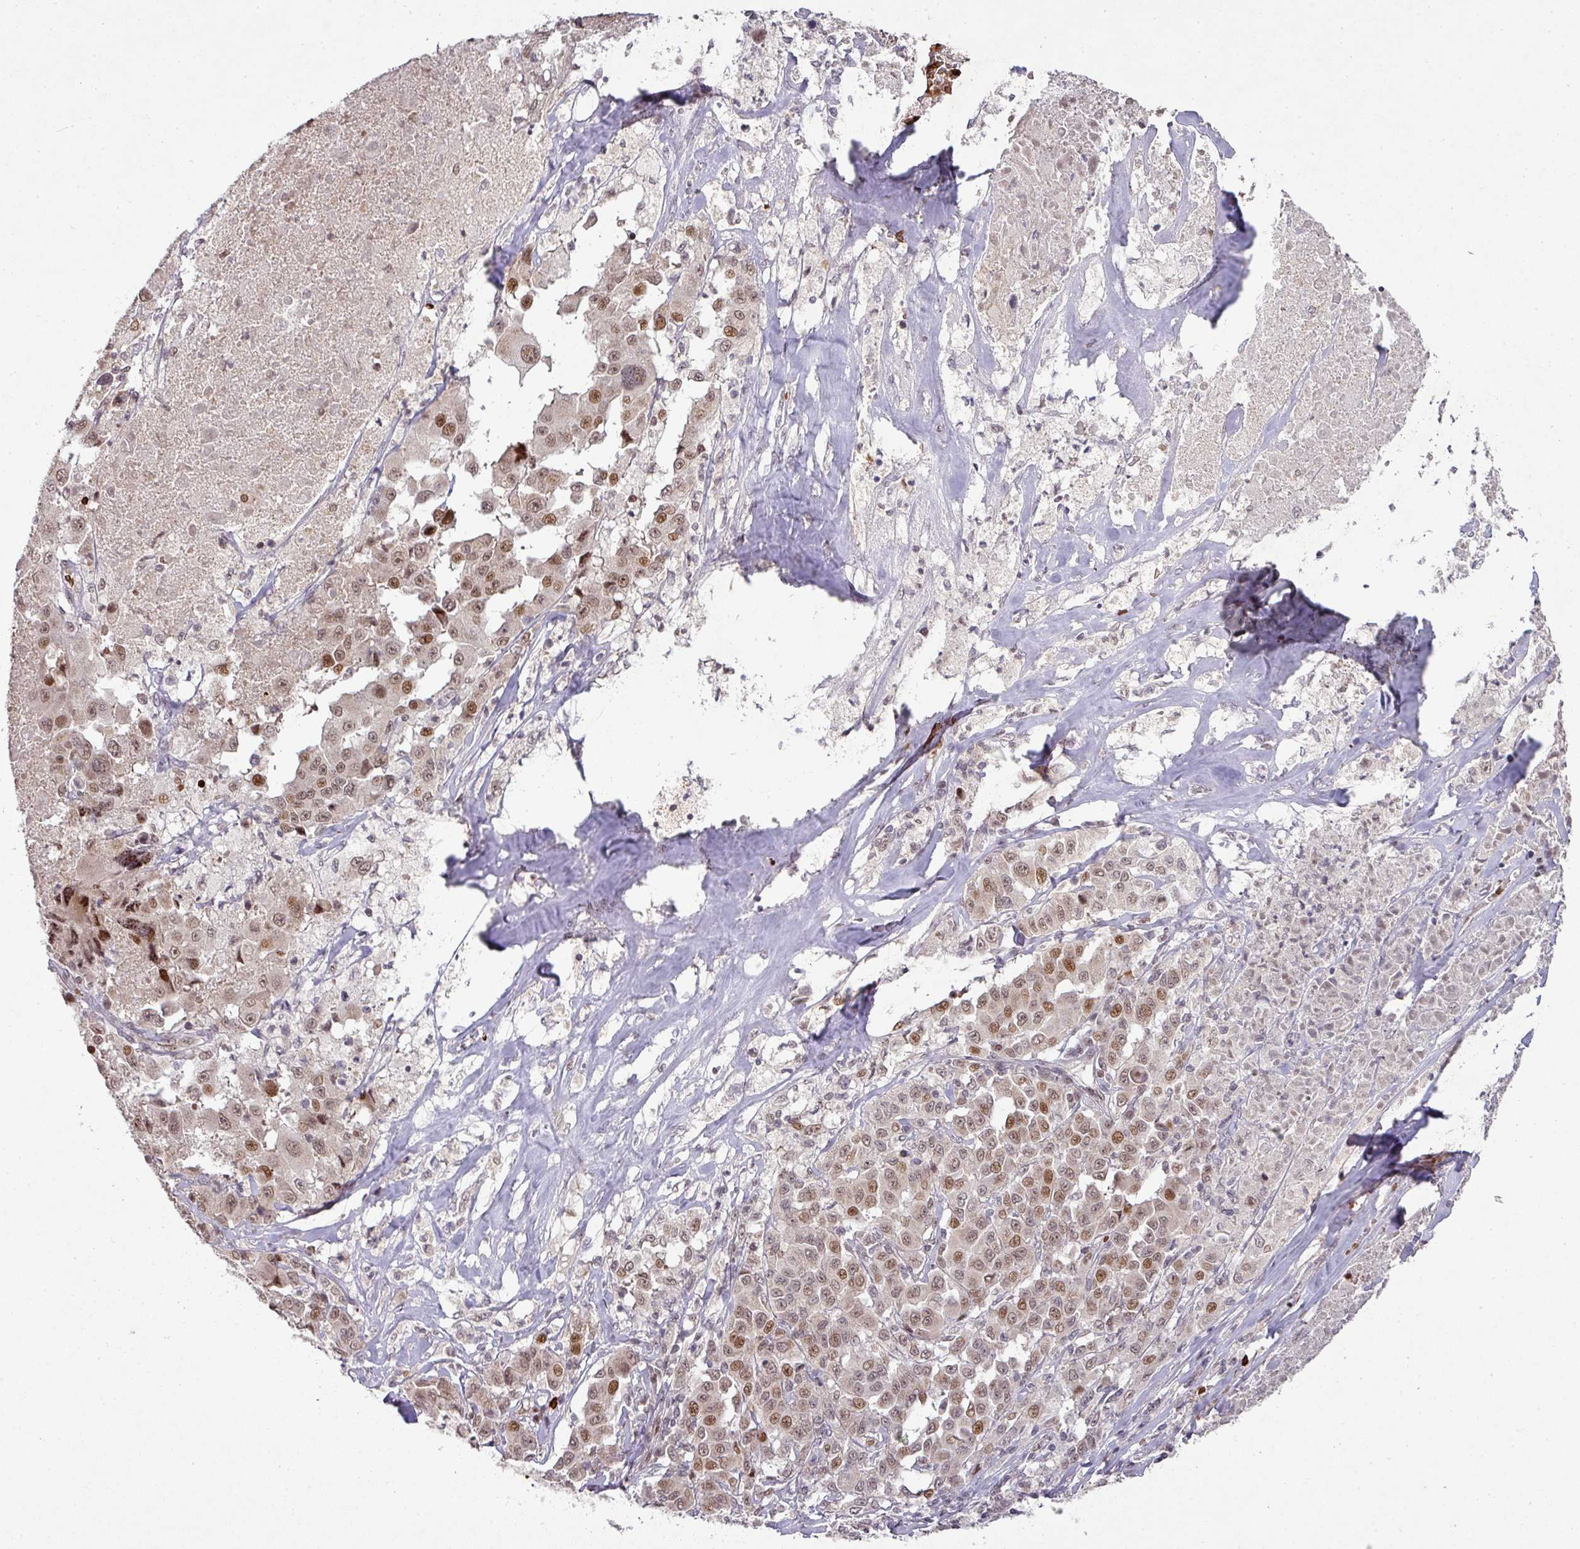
{"staining": {"intensity": "moderate", "quantity": ">75%", "location": "nuclear"}, "tissue": "melanoma", "cell_type": "Tumor cells", "image_type": "cancer", "snomed": [{"axis": "morphology", "description": "Malignant melanoma, Metastatic site"}, {"axis": "topography", "description": "Lymph node"}], "caption": "Melanoma tissue reveals moderate nuclear staining in about >75% of tumor cells, visualized by immunohistochemistry. The staining was performed using DAB, with brown indicating positive protein expression. Nuclei are stained blue with hematoxylin.", "gene": "NEIL1", "patient": {"sex": "male", "age": 62}}